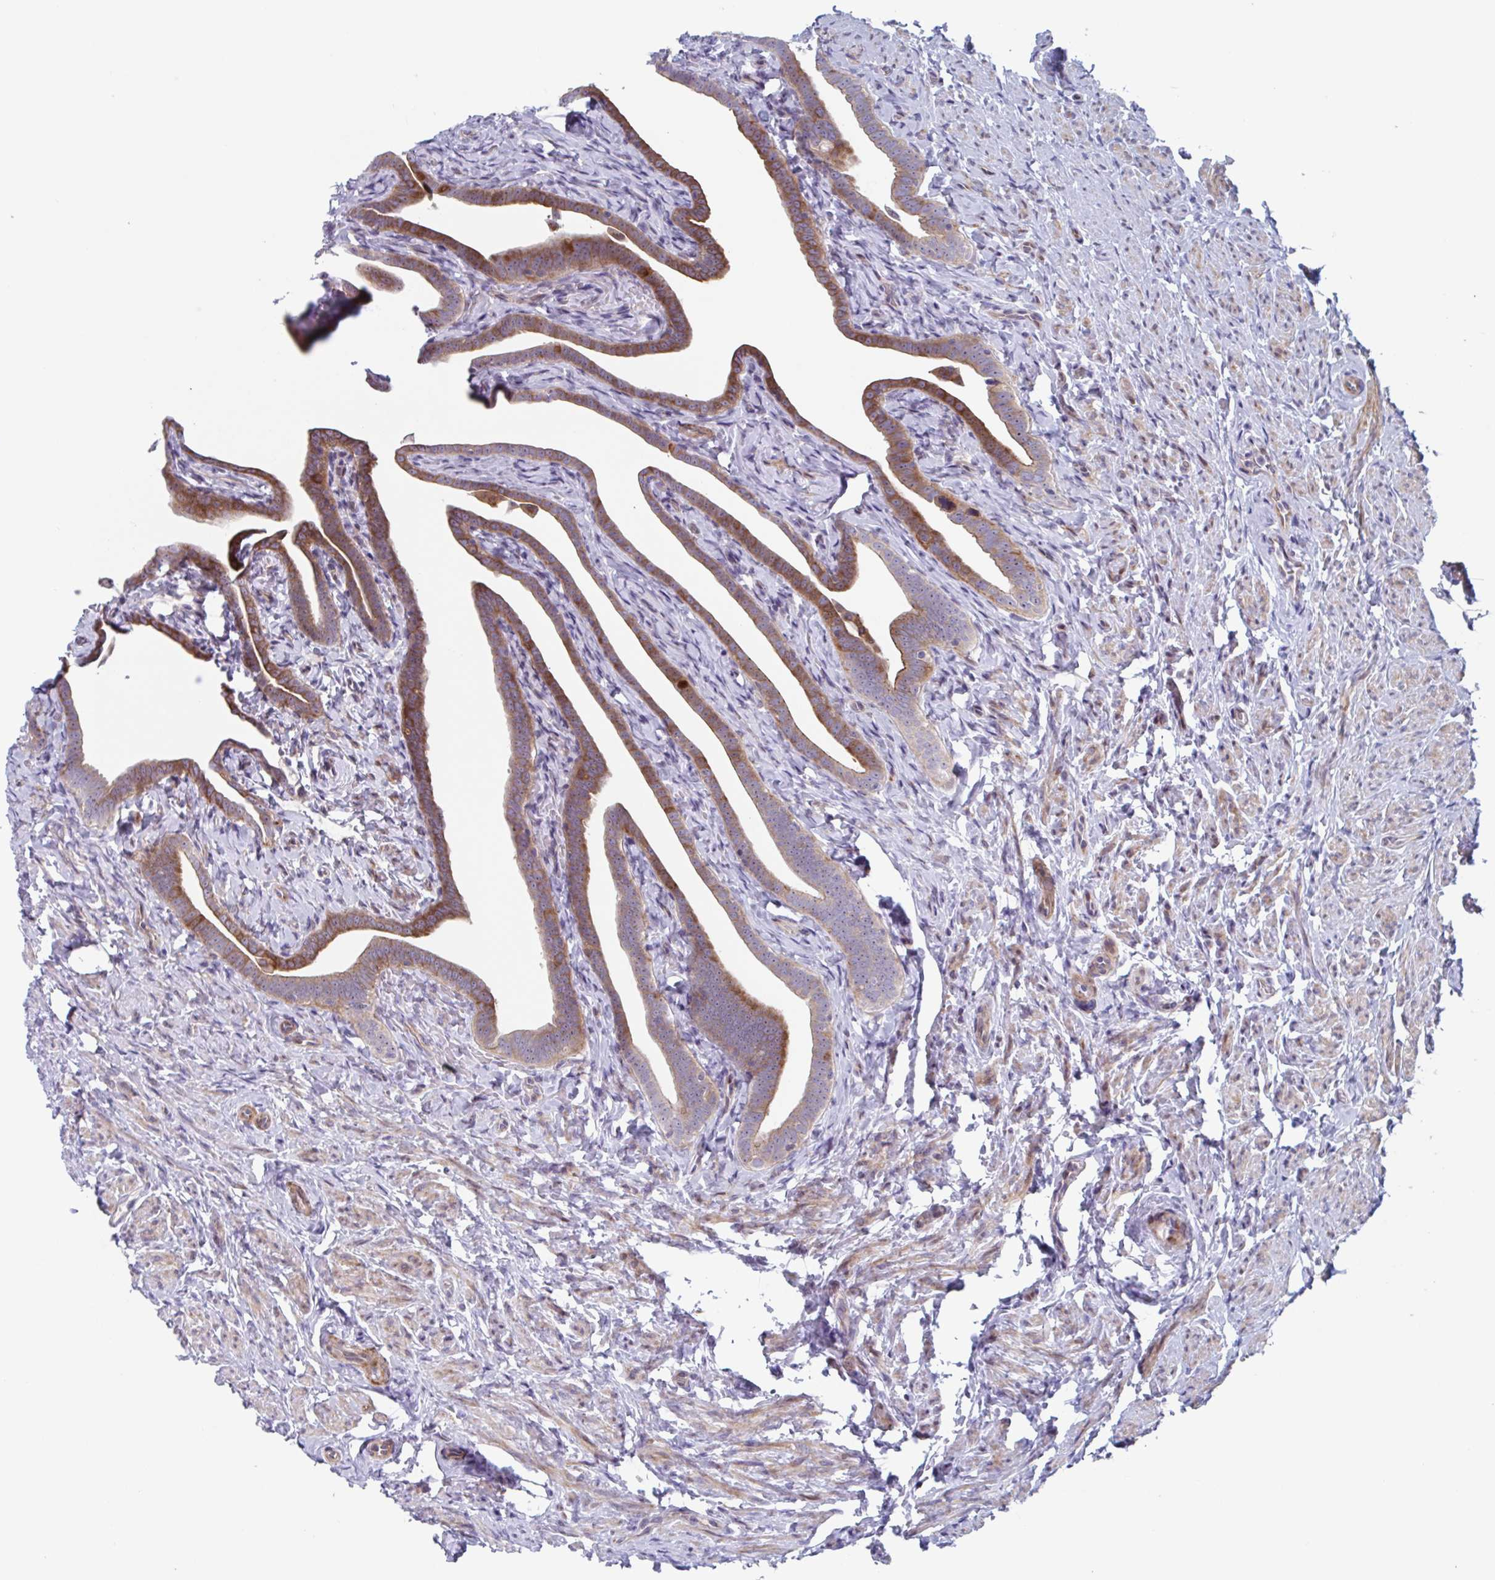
{"staining": {"intensity": "moderate", "quantity": "25%-75%", "location": "cytoplasmic/membranous"}, "tissue": "fallopian tube", "cell_type": "Glandular cells", "image_type": "normal", "snomed": [{"axis": "morphology", "description": "Normal tissue, NOS"}, {"axis": "topography", "description": "Fallopian tube"}], "caption": "This image displays unremarkable fallopian tube stained with immunohistochemistry to label a protein in brown. The cytoplasmic/membranous of glandular cells show moderate positivity for the protein. Nuclei are counter-stained blue.", "gene": "DUXA", "patient": {"sex": "female", "age": 69}}